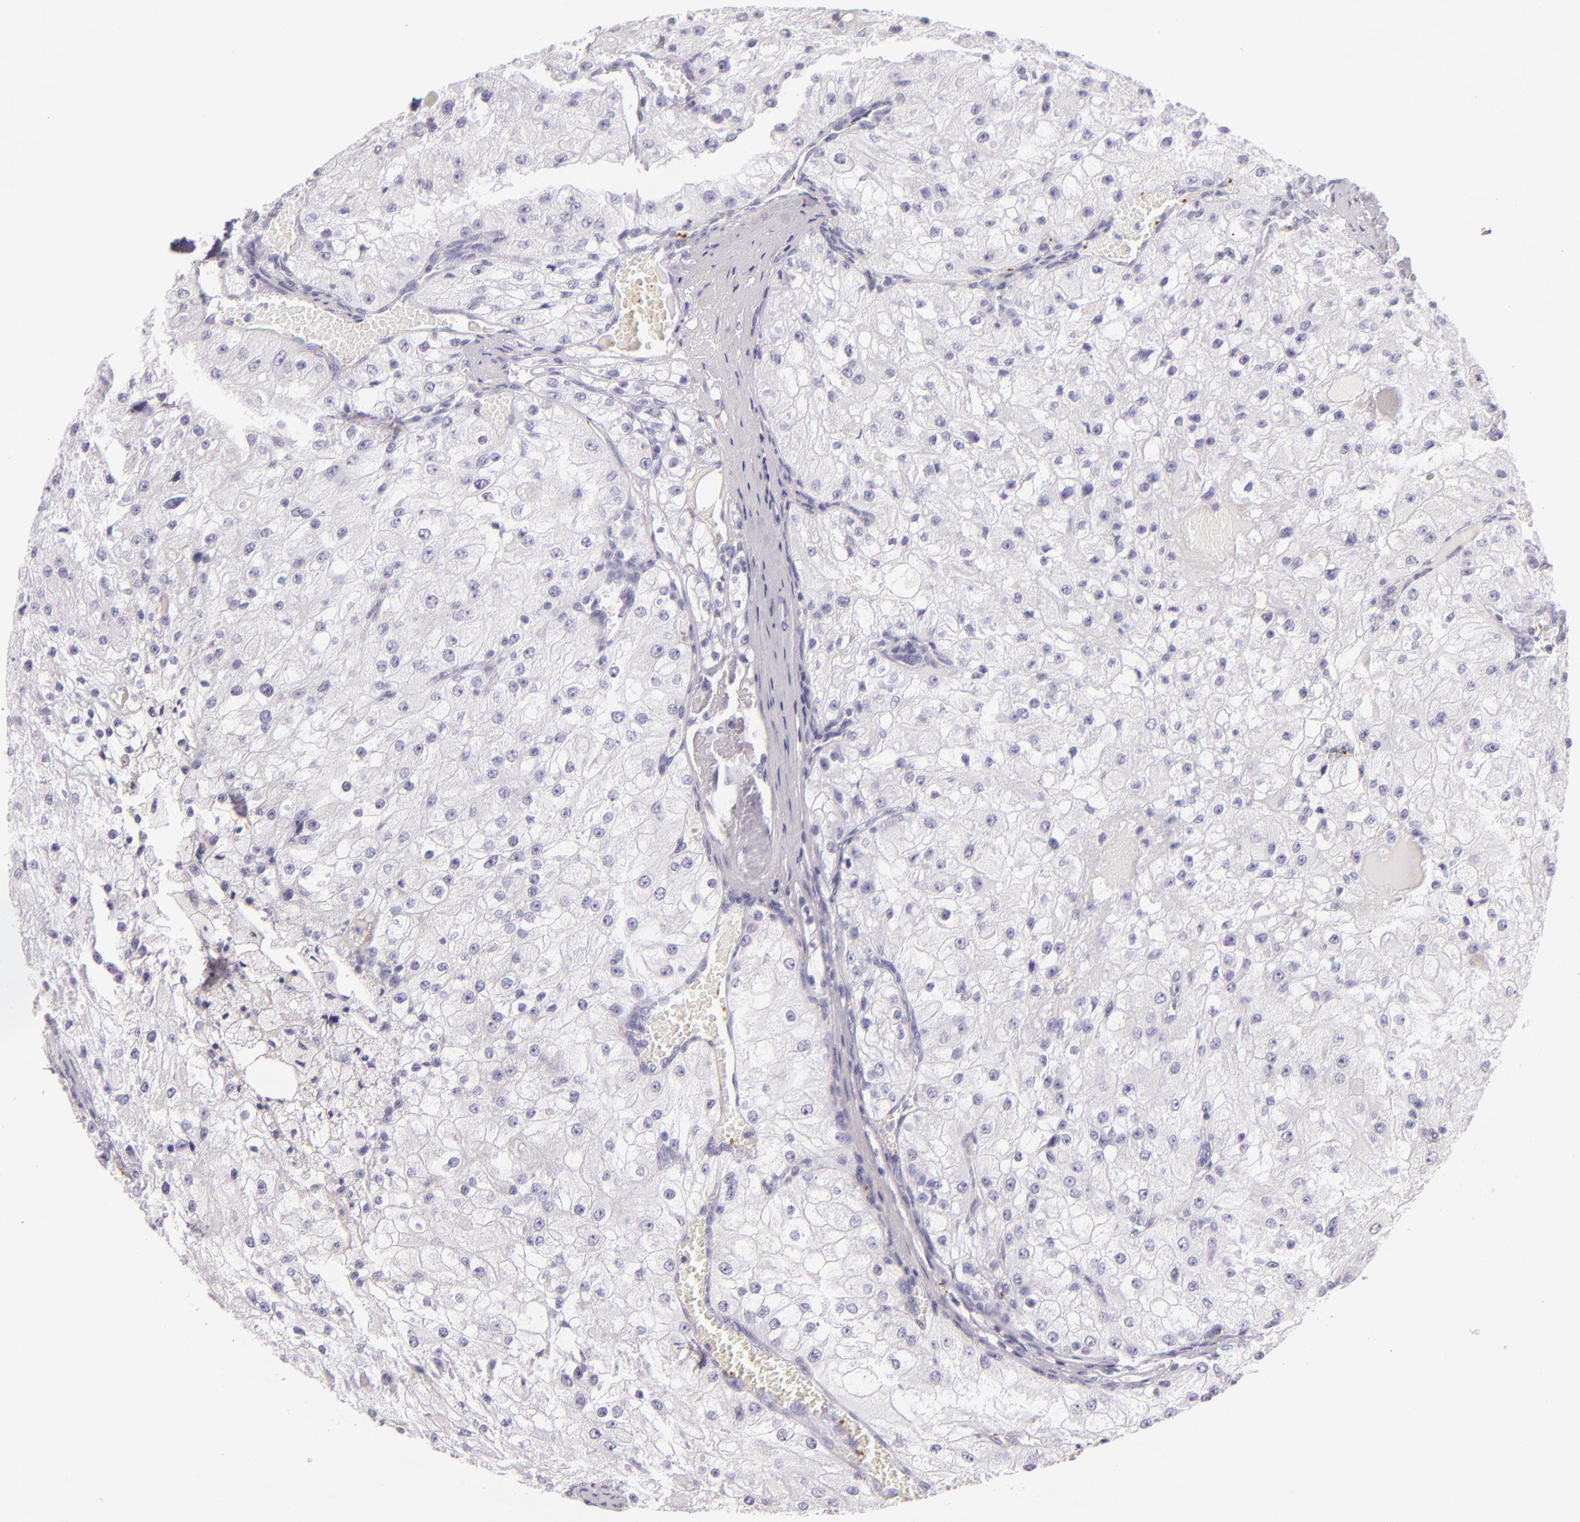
{"staining": {"intensity": "negative", "quantity": "none", "location": "none"}, "tissue": "renal cancer", "cell_type": "Tumor cells", "image_type": "cancer", "snomed": [{"axis": "morphology", "description": "Adenocarcinoma, NOS"}, {"axis": "topography", "description": "Kidney"}], "caption": "There is no significant staining in tumor cells of renal adenocarcinoma.", "gene": "SELP", "patient": {"sex": "female", "age": 74}}